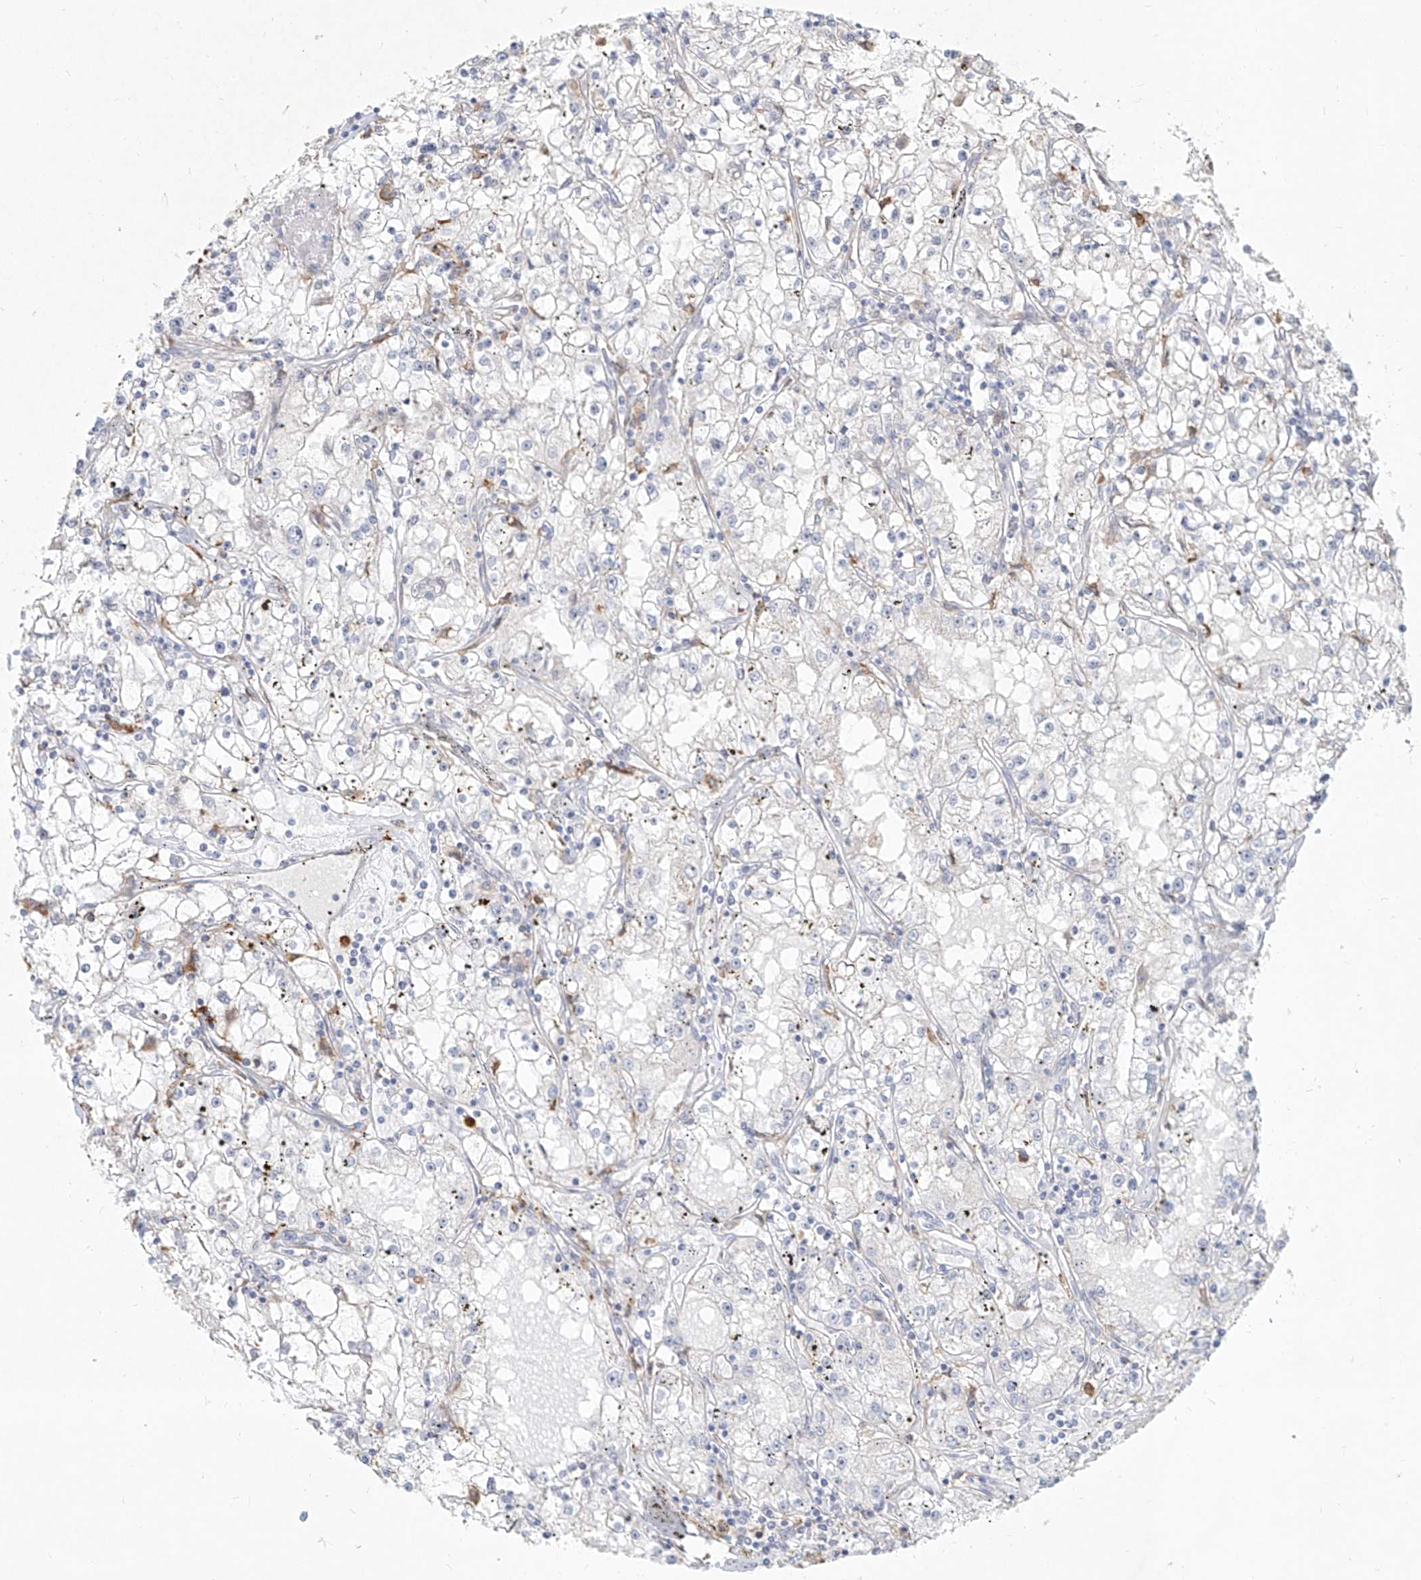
{"staining": {"intensity": "negative", "quantity": "none", "location": "none"}, "tissue": "renal cancer", "cell_type": "Tumor cells", "image_type": "cancer", "snomed": [{"axis": "morphology", "description": "Adenocarcinoma, NOS"}, {"axis": "topography", "description": "Kidney"}], "caption": "IHC photomicrograph of human adenocarcinoma (renal) stained for a protein (brown), which shows no expression in tumor cells.", "gene": "CD209", "patient": {"sex": "male", "age": 56}}